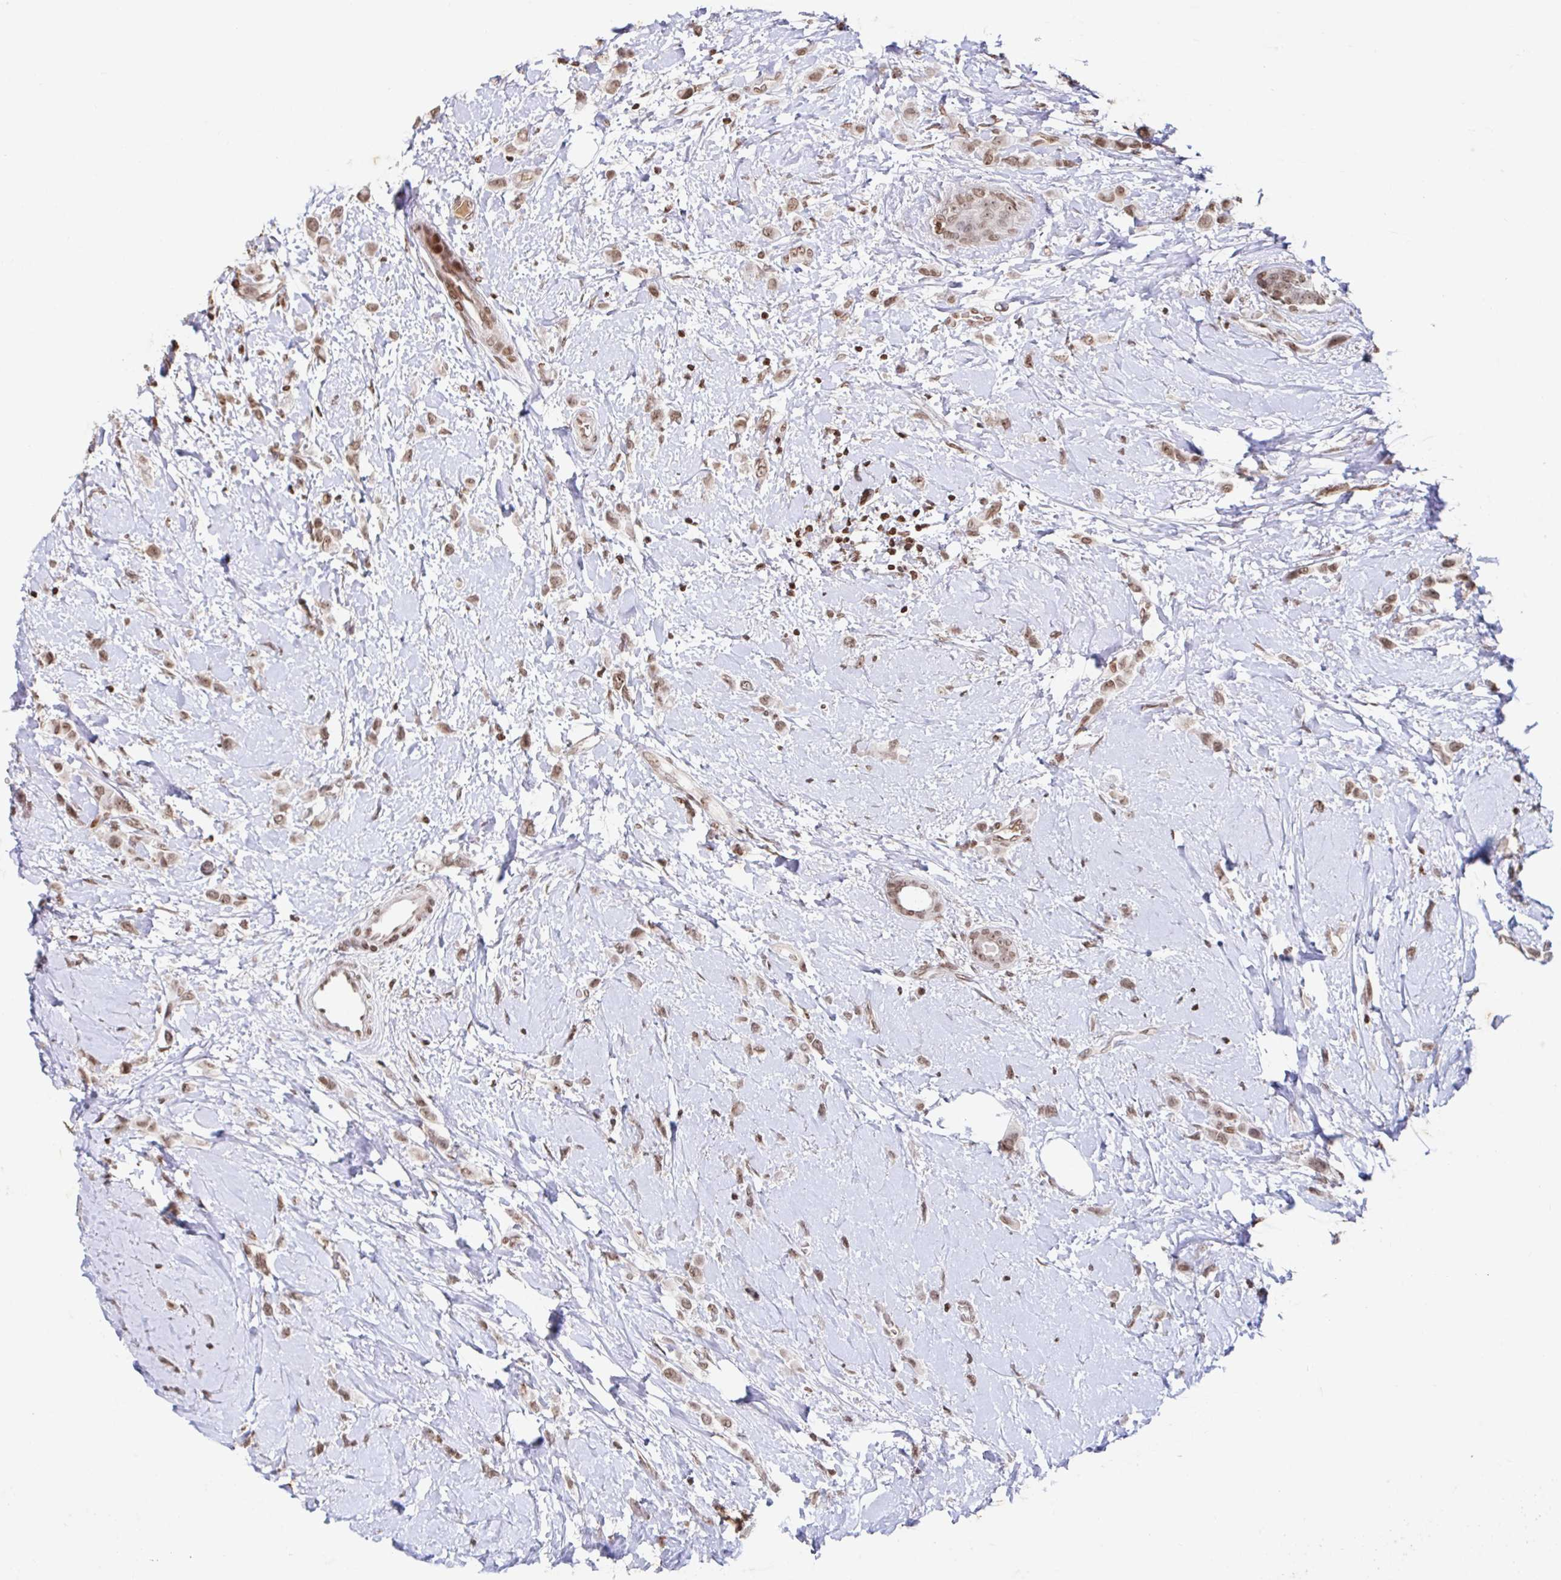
{"staining": {"intensity": "moderate", "quantity": ">75%", "location": "nuclear"}, "tissue": "breast cancer", "cell_type": "Tumor cells", "image_type": "cancer", "snomed": [{"axis": "morphology", "description": "Lobular carcinoma"}, {"axis": "topography", "description": "Breast"}], "caption": "About >75% of tumor cells in human breast cancer (lobular carcinoma) show moderate nuclear protein staining as visualized by brown immunohistochemical staining.", "gene": "C19orf53", "patient": {"sex": "female", "age": 66}}